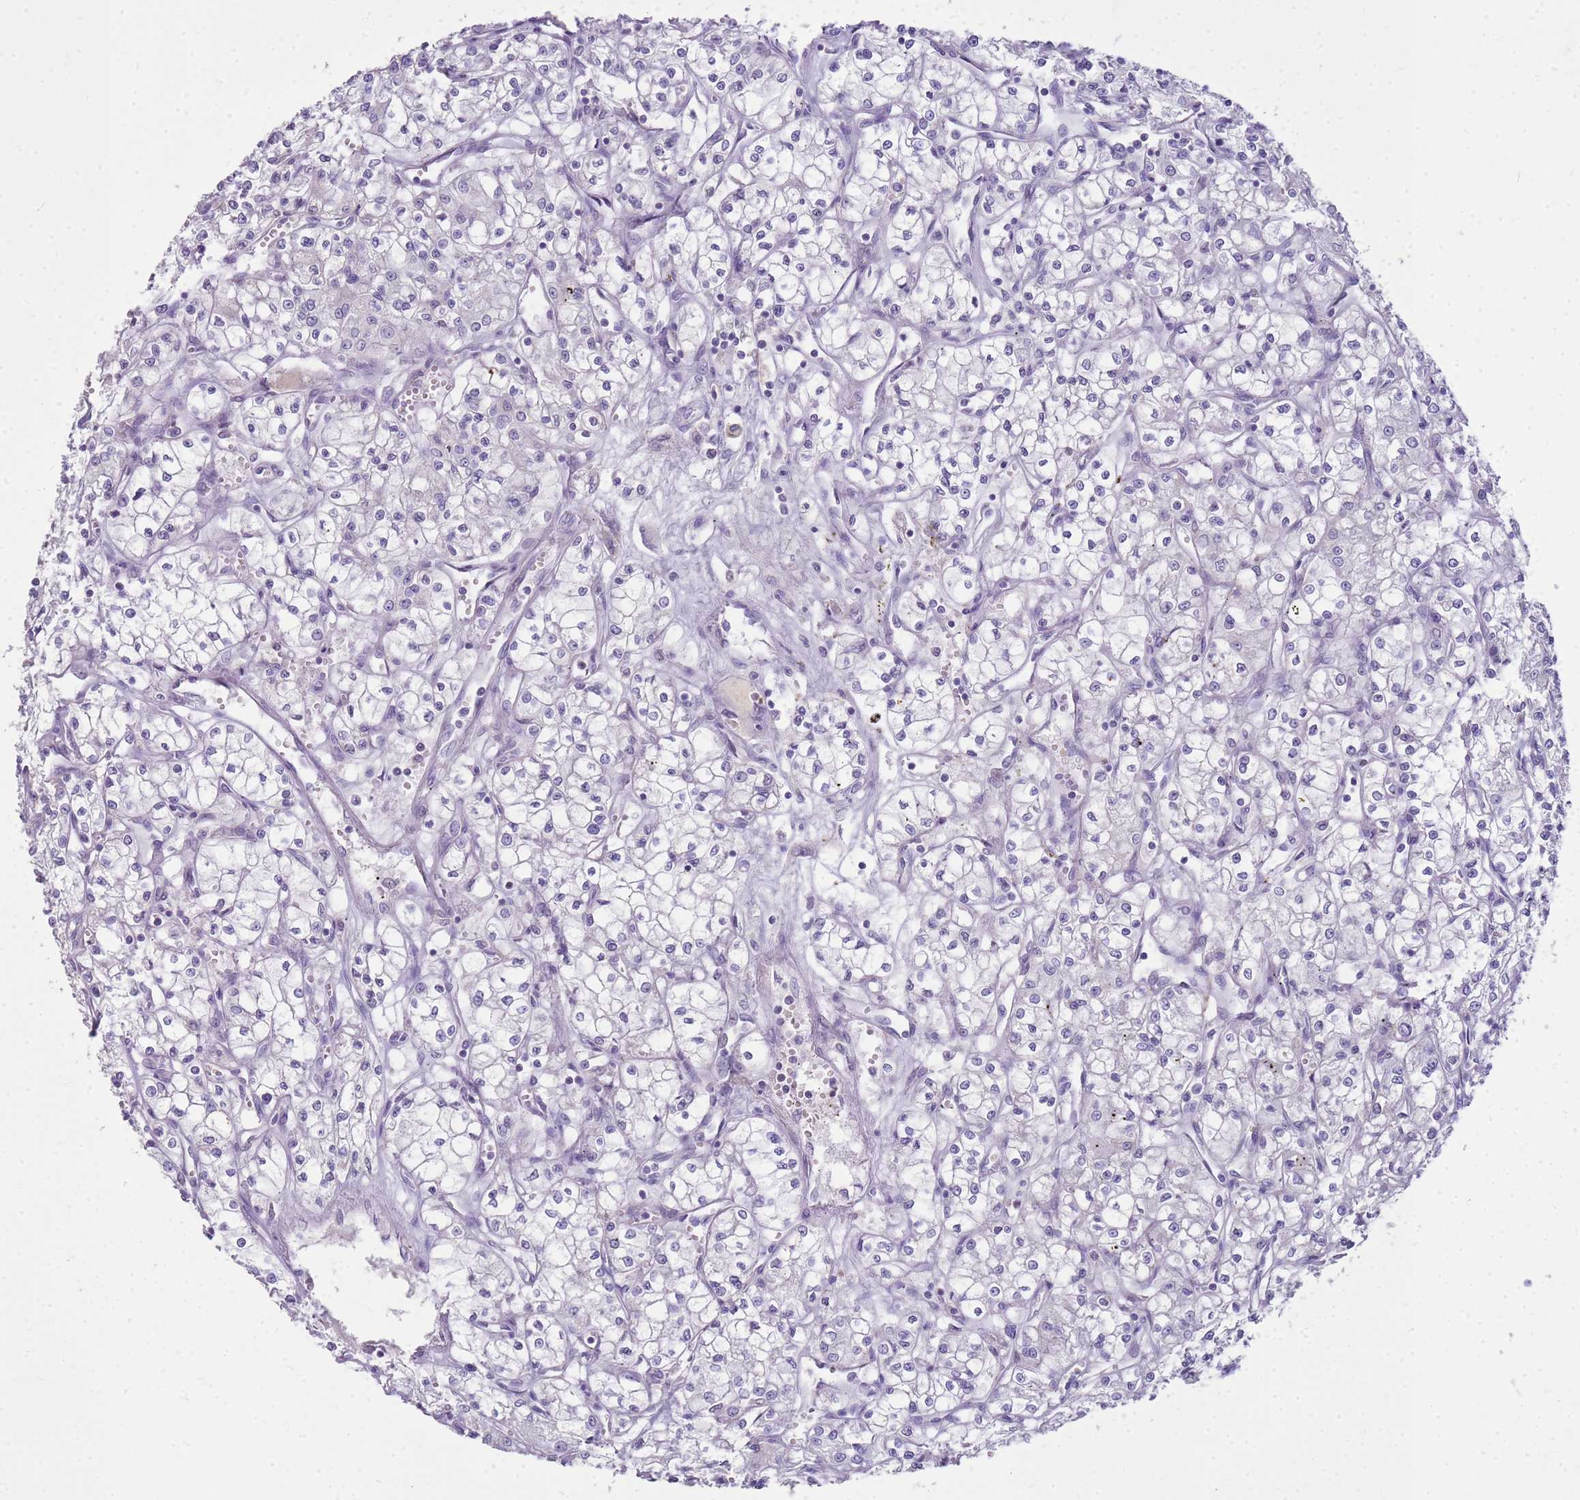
{"staining": {"intensity": "negative", "quantity": "none", "location": "none"}, "tissue": "renal cancer", "cell_type": "Tumor cells", "image_type": "cancer", "snomed": [{"axis": "morphology", "description": "Adenocarcinoma, NOS"}, {"axis": "topography", "description": "Kidney"}], "caption": "High magnification brightfield microscopy of adenocarcinoma (renal) stained with DAB (3,3'-diaminobenzidine) (brown) and counterstained with hematoxylin (blue): tumor cells show no significant positivity.", "gene": "FABP2", "patient": {"sex": "male", "age": 59}}